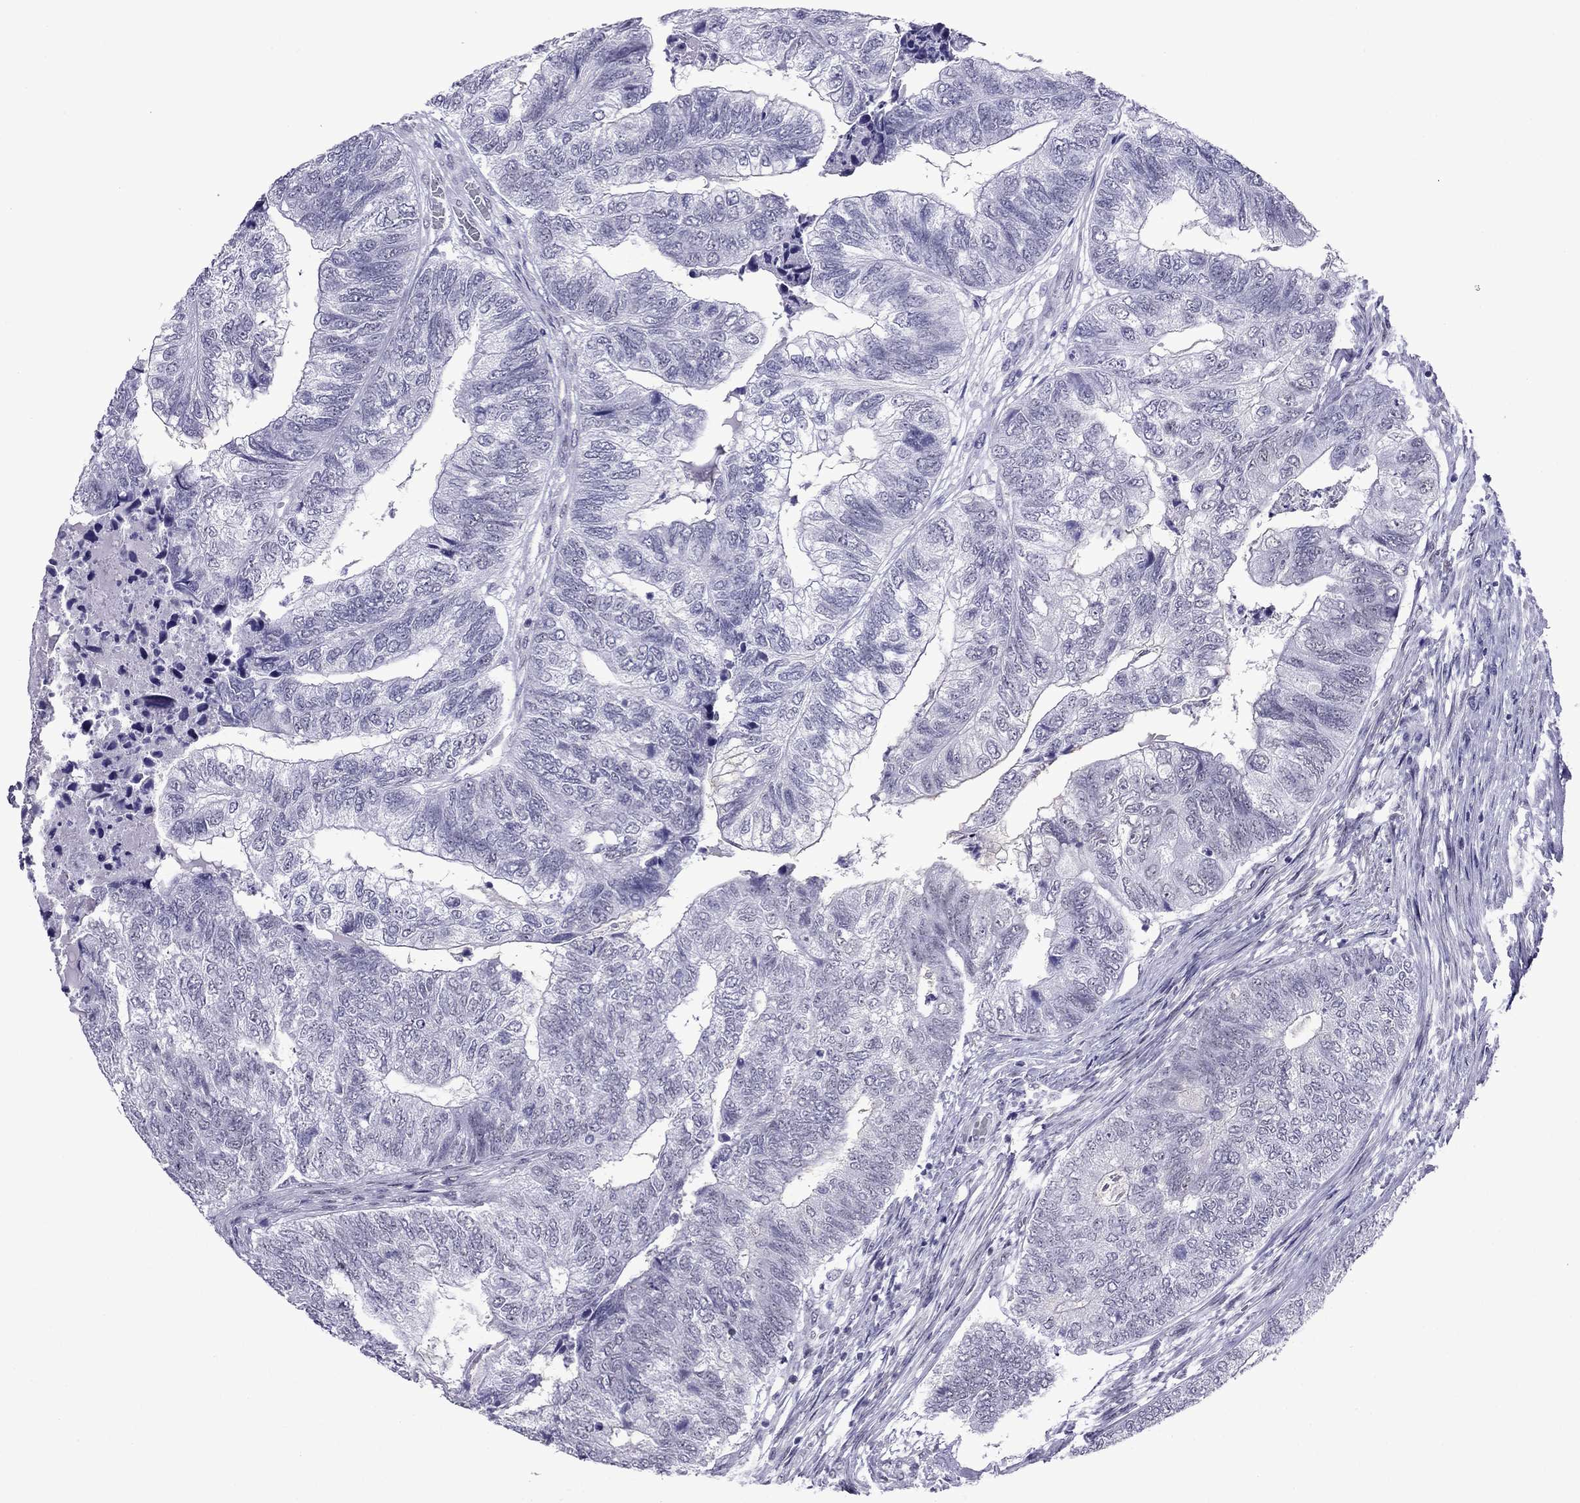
{"staining": {"intensity": "negative", "quantity": "none", "location": "none"}, "tissue": "colorectal cancer", "cell_type": "Tumor cells", "image_type": "cancer", "snomed": [{"axis": "morphology", "description": "Adenocarcinoma, NOS"}, {"axis": "topography", "description": "Colon"}], "caption": "Tumor cells show no significant protein staining in colorectal cancer.", "gene": "ZNF646", "patient": {"sex": "female", "age": 67}}